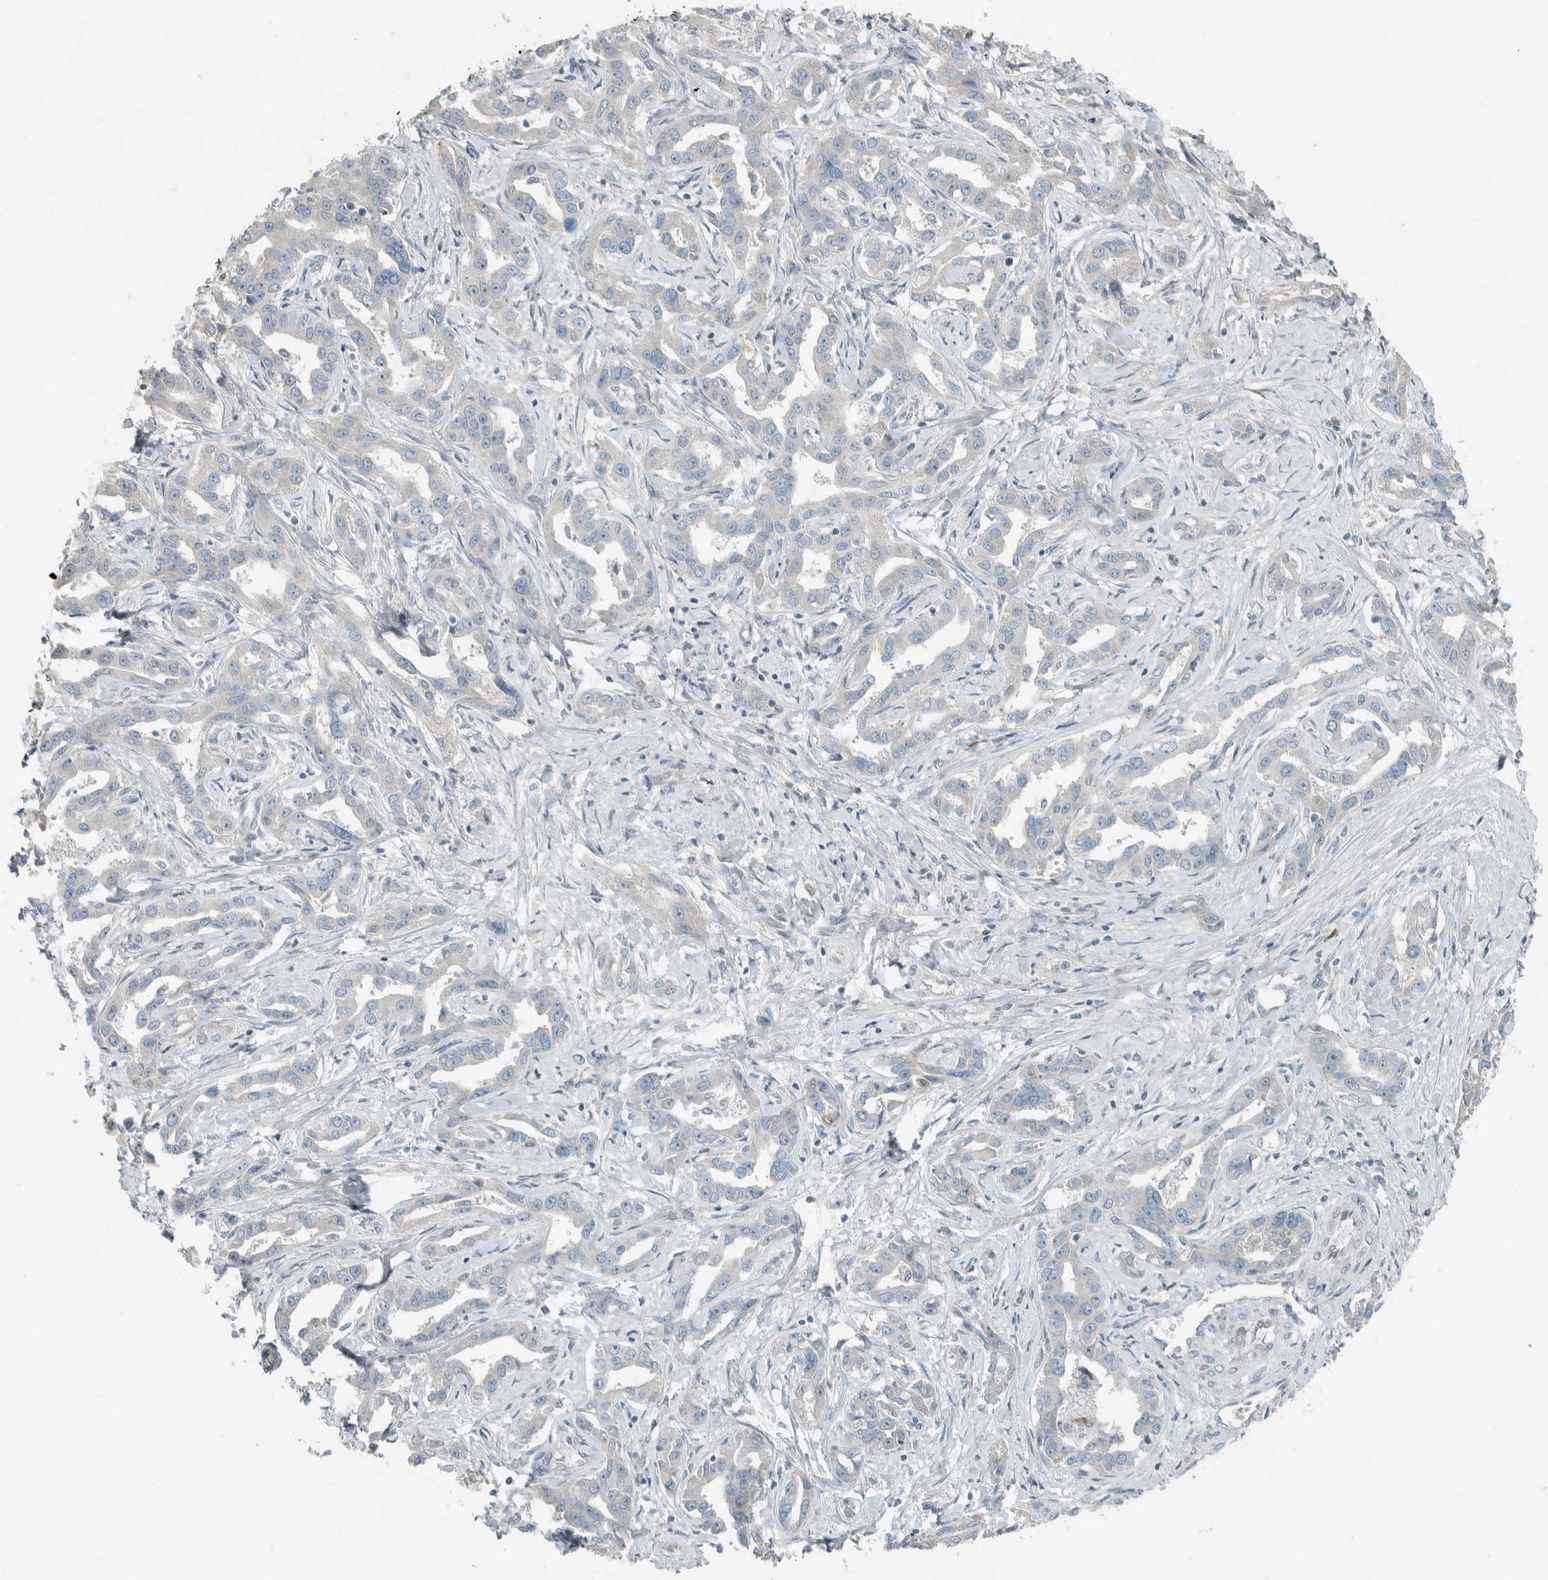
{"staining": {"intensity": "negative", "quantity": "none", "location": "none"}, "tissue": "liver cancer", "cell_type": "Tumor cells", "image_type": "cancer", "snomed": [{"axis": "morphology", "description": "Cholangiocarcinoma"}, {"axis": "topography", "description": "Liver"}], "caption": "Cholangiocarcinoma (liver) was stained to show a protein in brown. There is no significant staining in tumor cells.", "gene": "CERCAM", "patient": {"sex": "male", "age": 59}}